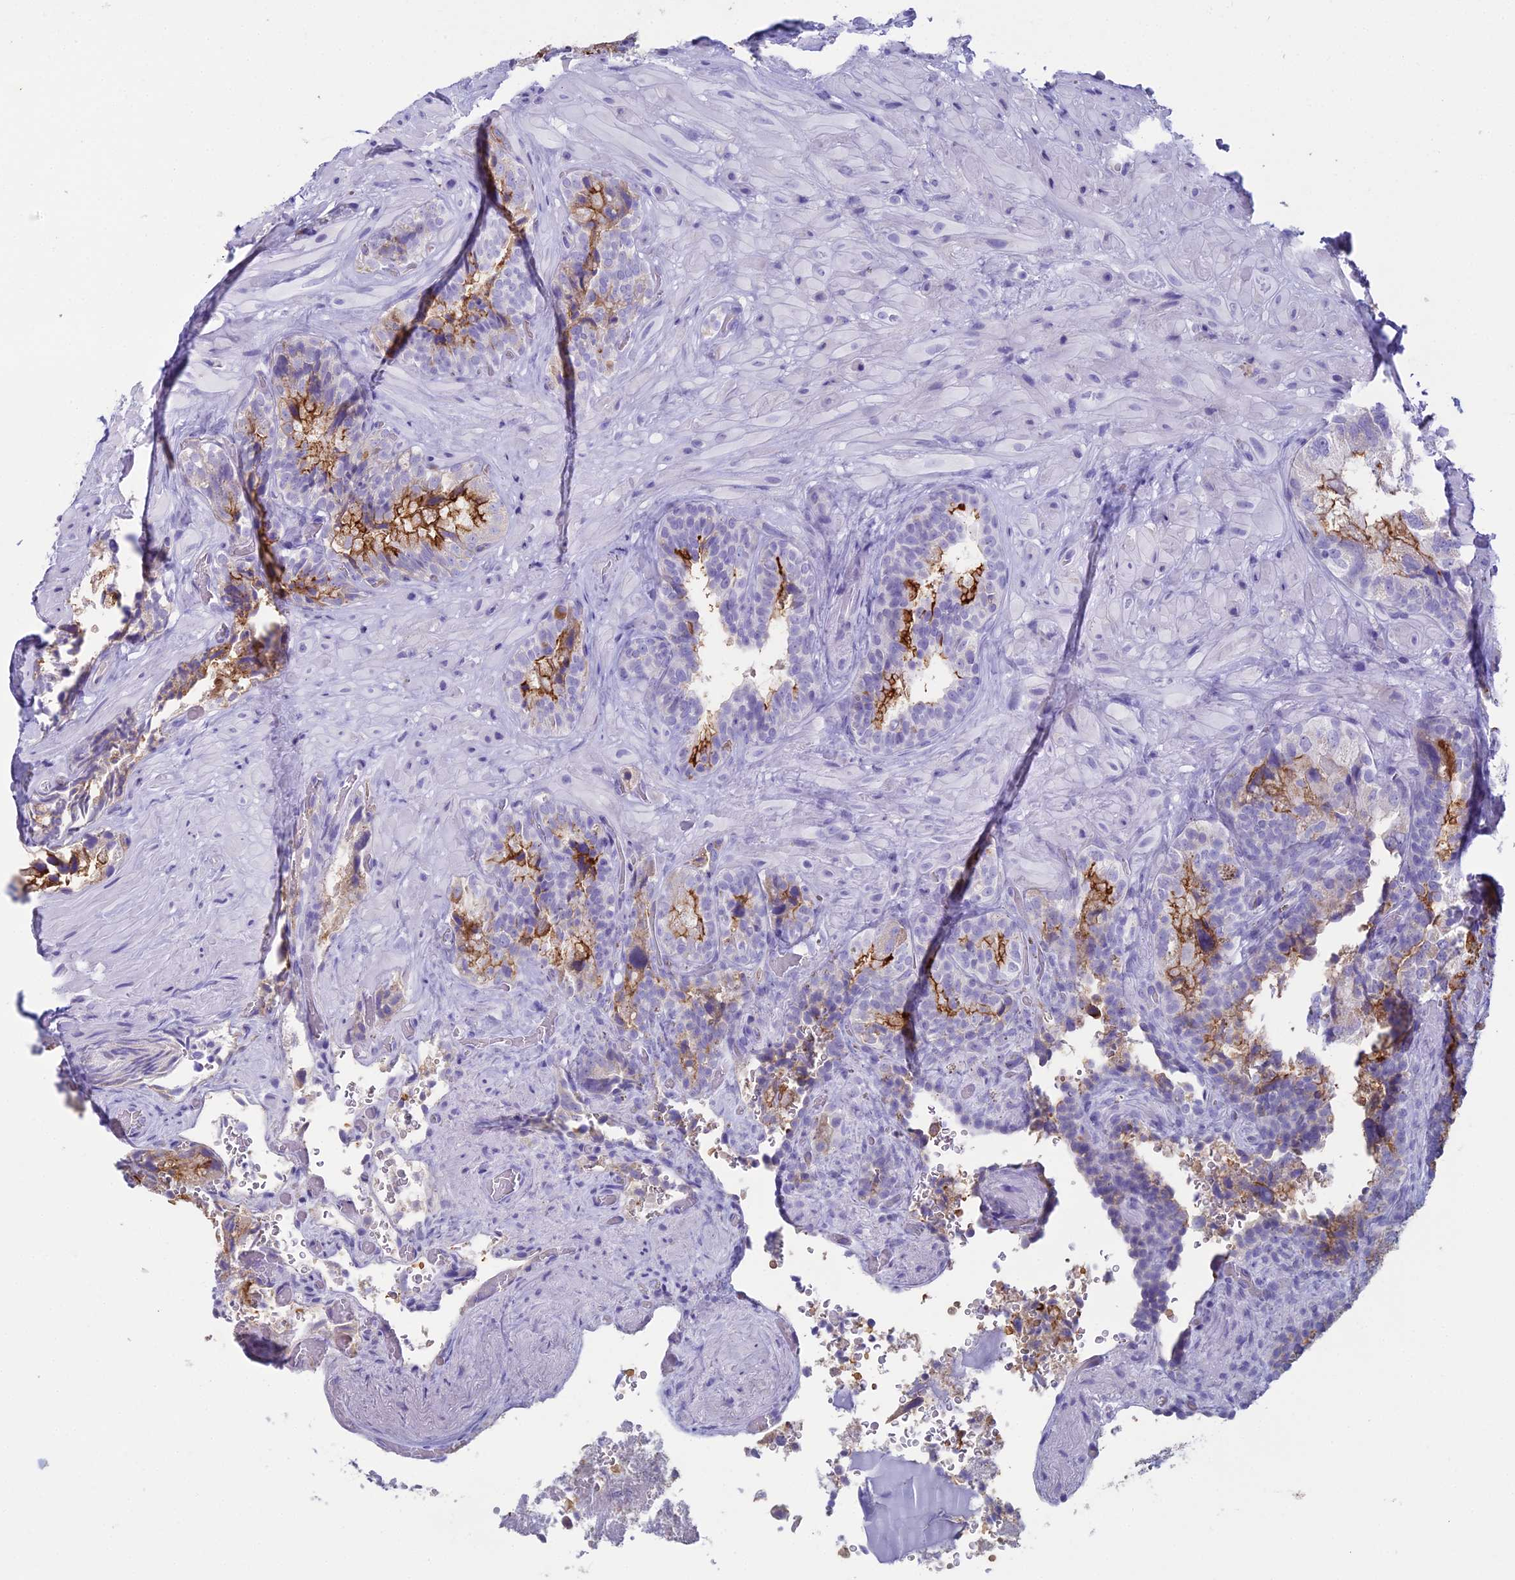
{"staining": {"intensity": "strong", "quantity": "25%-75%", "location": "cytoplasmic/membranous"}, "tissue": "seminal vesicle", "cell_type": "Glandular cells", "image_type": "normal", "snomed": [{"axis": "morphology", "description": "Normal tissue, NOS"}, {"axis": "topography", "description": "Prostate and seminal vesicle, NOS"}, {"axis": "topography", "description": "Prostate"}, {"axis": "topography", "description": "Seminal veicle"}], "caption": "Unremarkable seminal vesicle shows strong cytoplasmic/membranous positivity in about 25%-75% of glandular cells, visualized by immunohistochemistry.", "gene": "ACE", "patient": {"sex": "male", "age": 67}}